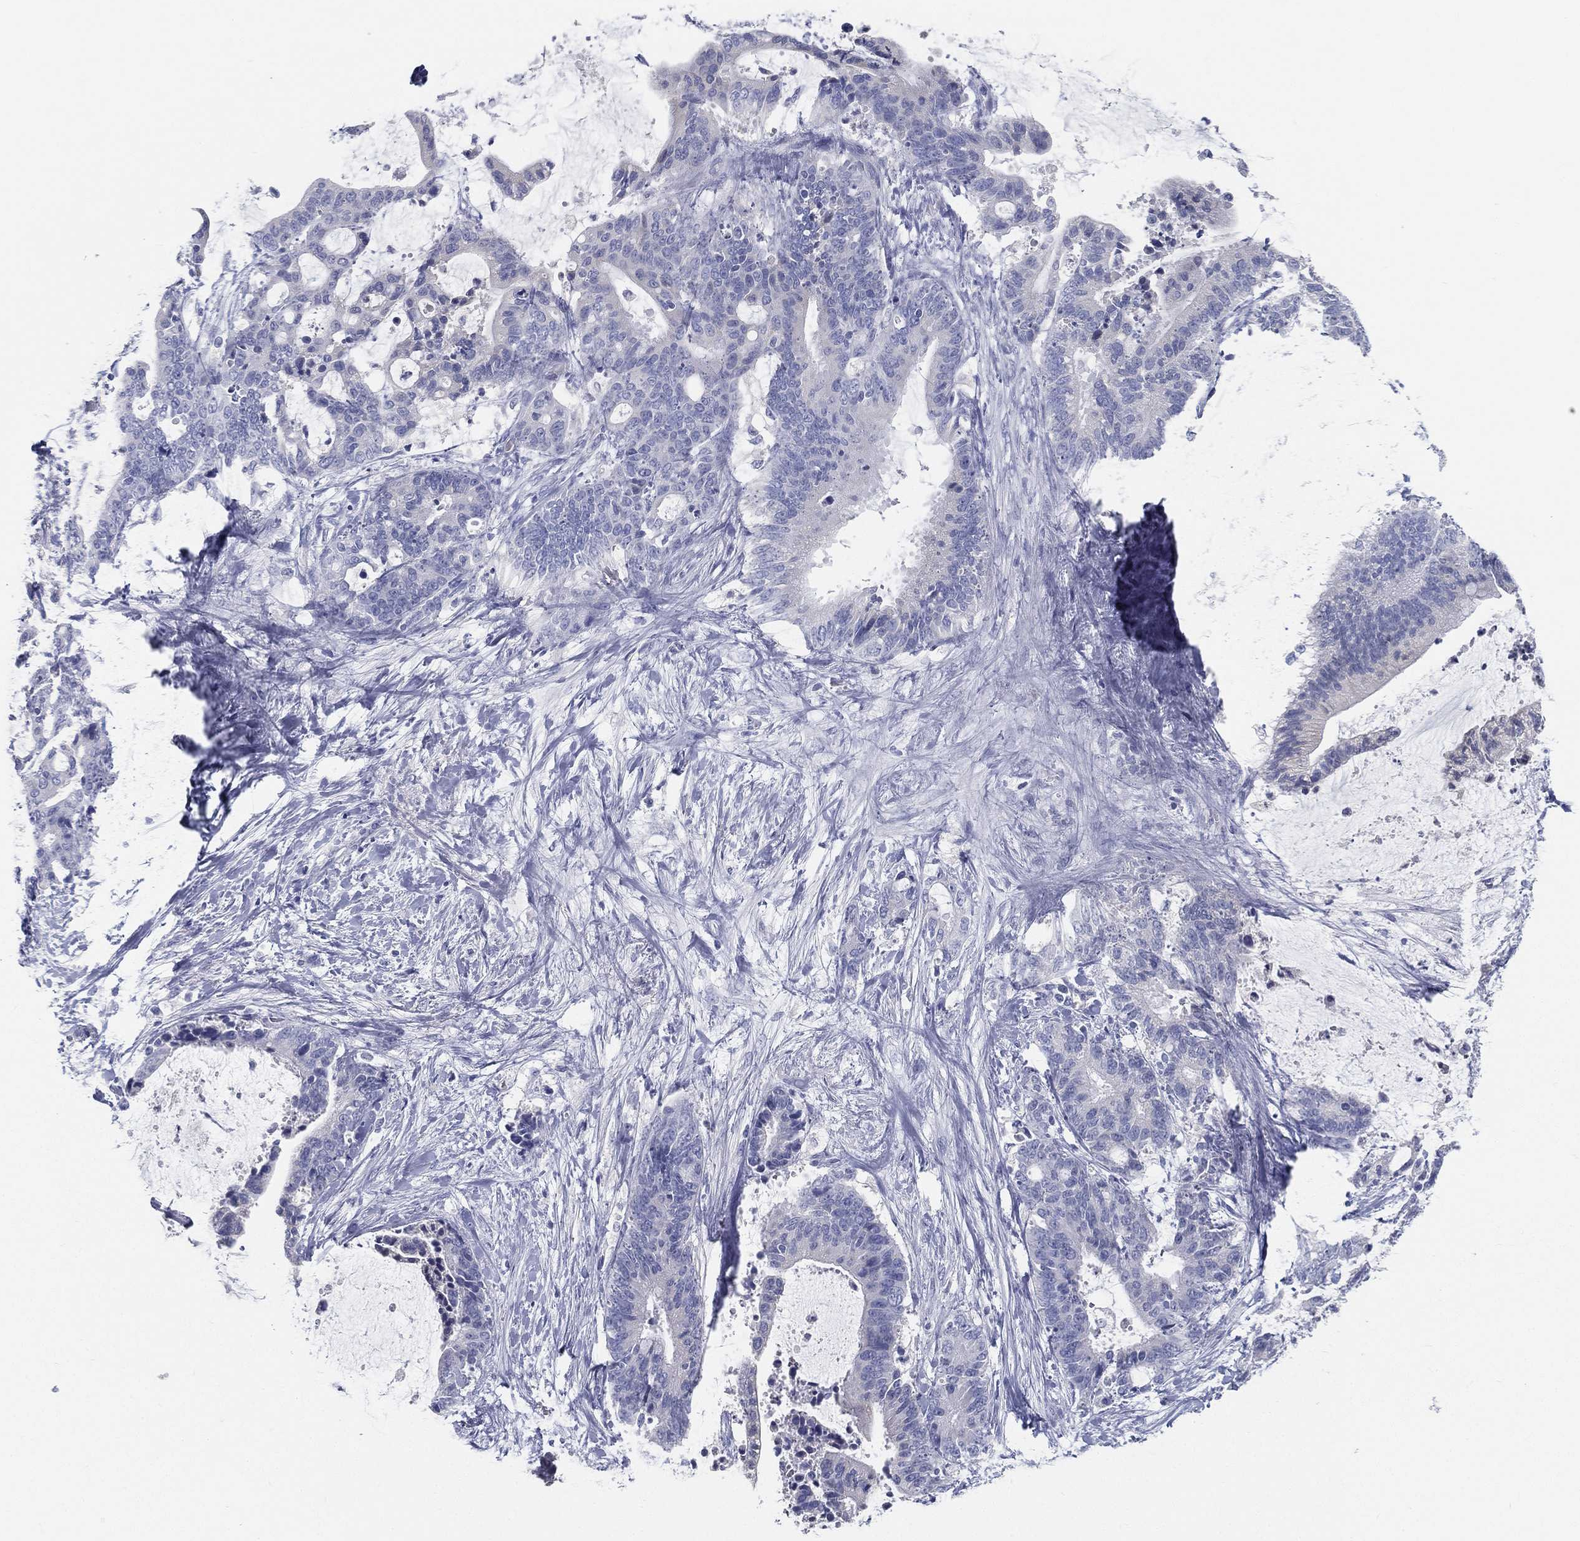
{"staining": {"intensity": "negative", "quantity": "none", "location": "none"}, "tissue": "liver cancer", "cell_type": "Tumor cells", "image_type": "cancer", "snomed": [{"axis": "morphology", "description": "Cholangiocarcinoma"}, {"axis": "topography", "description": "Liver"}], "caption": "Immunohistochemistry of liver cancer displays no expression in tumor cells.", "gene": "STS", "patient": {"sex": "female", "age": 73}}